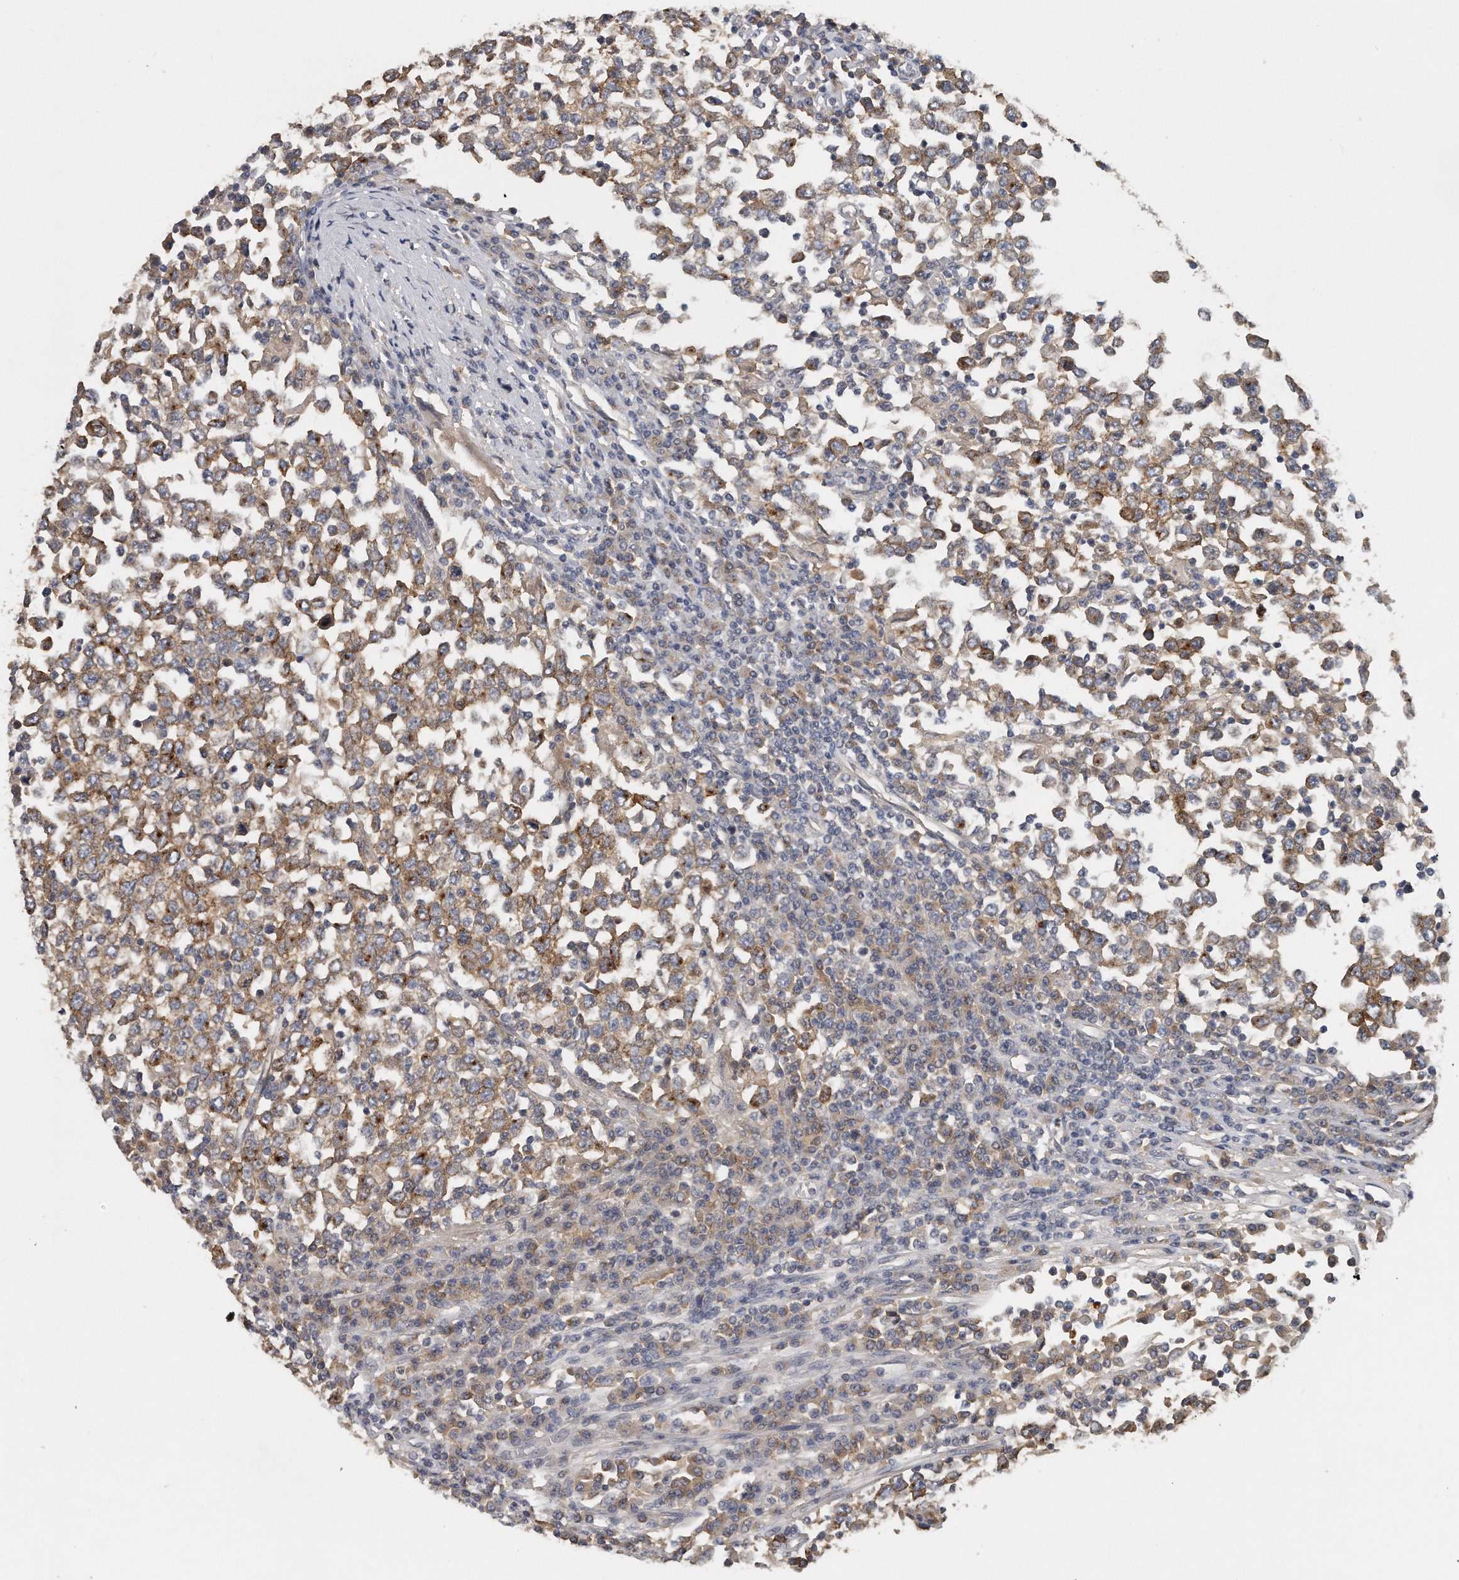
{"staining": {"intensity": "moderate", "quantity": ">75%", "location": "cytoplasmic/membranous"}, "tissue": "testis cancer", "cell_type": "Tumor cells", "image_type": "cancer", "snomed": [{"axis": "morphology", "description": "Seminoma, NOS"}, {"axis": "topography", "description": "Testis"}], "caption": "Human testis cancer stained with a brown dye demonstrates moderate cytoplasmic/membranous positive expression in about >75% of tumor cells.", "gene": "TRAPPC14", "patient": {"sex": "male", "age": 65}}